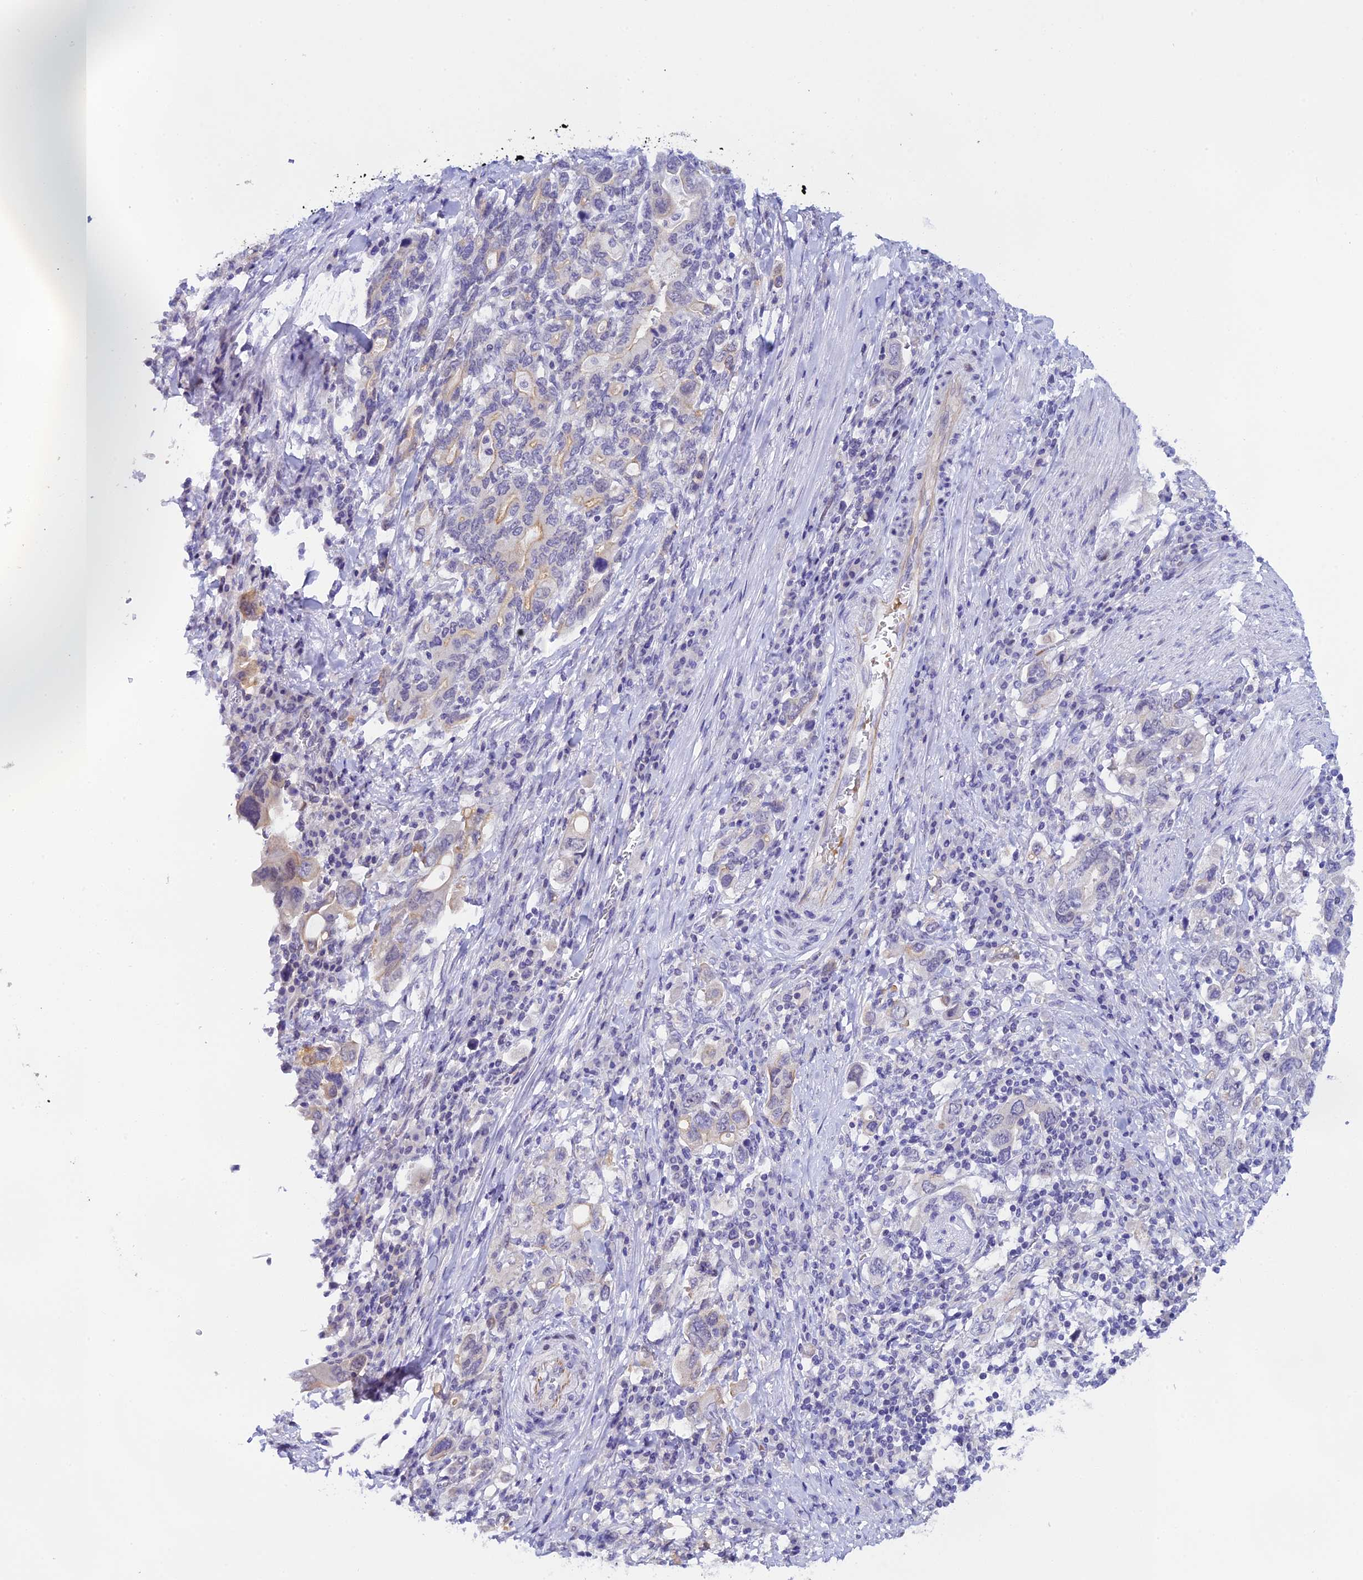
{"staining": {"intensity": "weak", "quantity": "<25%", "location": "cytoplasmic/membranous"}, "tissue": "stomach cancer", "cell_type": "Tumor cells", "image_type": "cancer", "snomed": [{"axis": "morphology", "description": "Adenocarcinoma, NOS"}, {"axis": "topography", "description": "Stomach, upper"}, {"axis": "topography", "description": "Stomach"}], "caption": "Photomicrograph shows no significant protein expression in tumor cells of stomach adenocarcinoma. (DAB immunohistochemistry (IHC) visualized using brightfield microscopy, high magnification).", "gene": "RASGEF1B", "patient": {"sex": "male", "age": 62}}